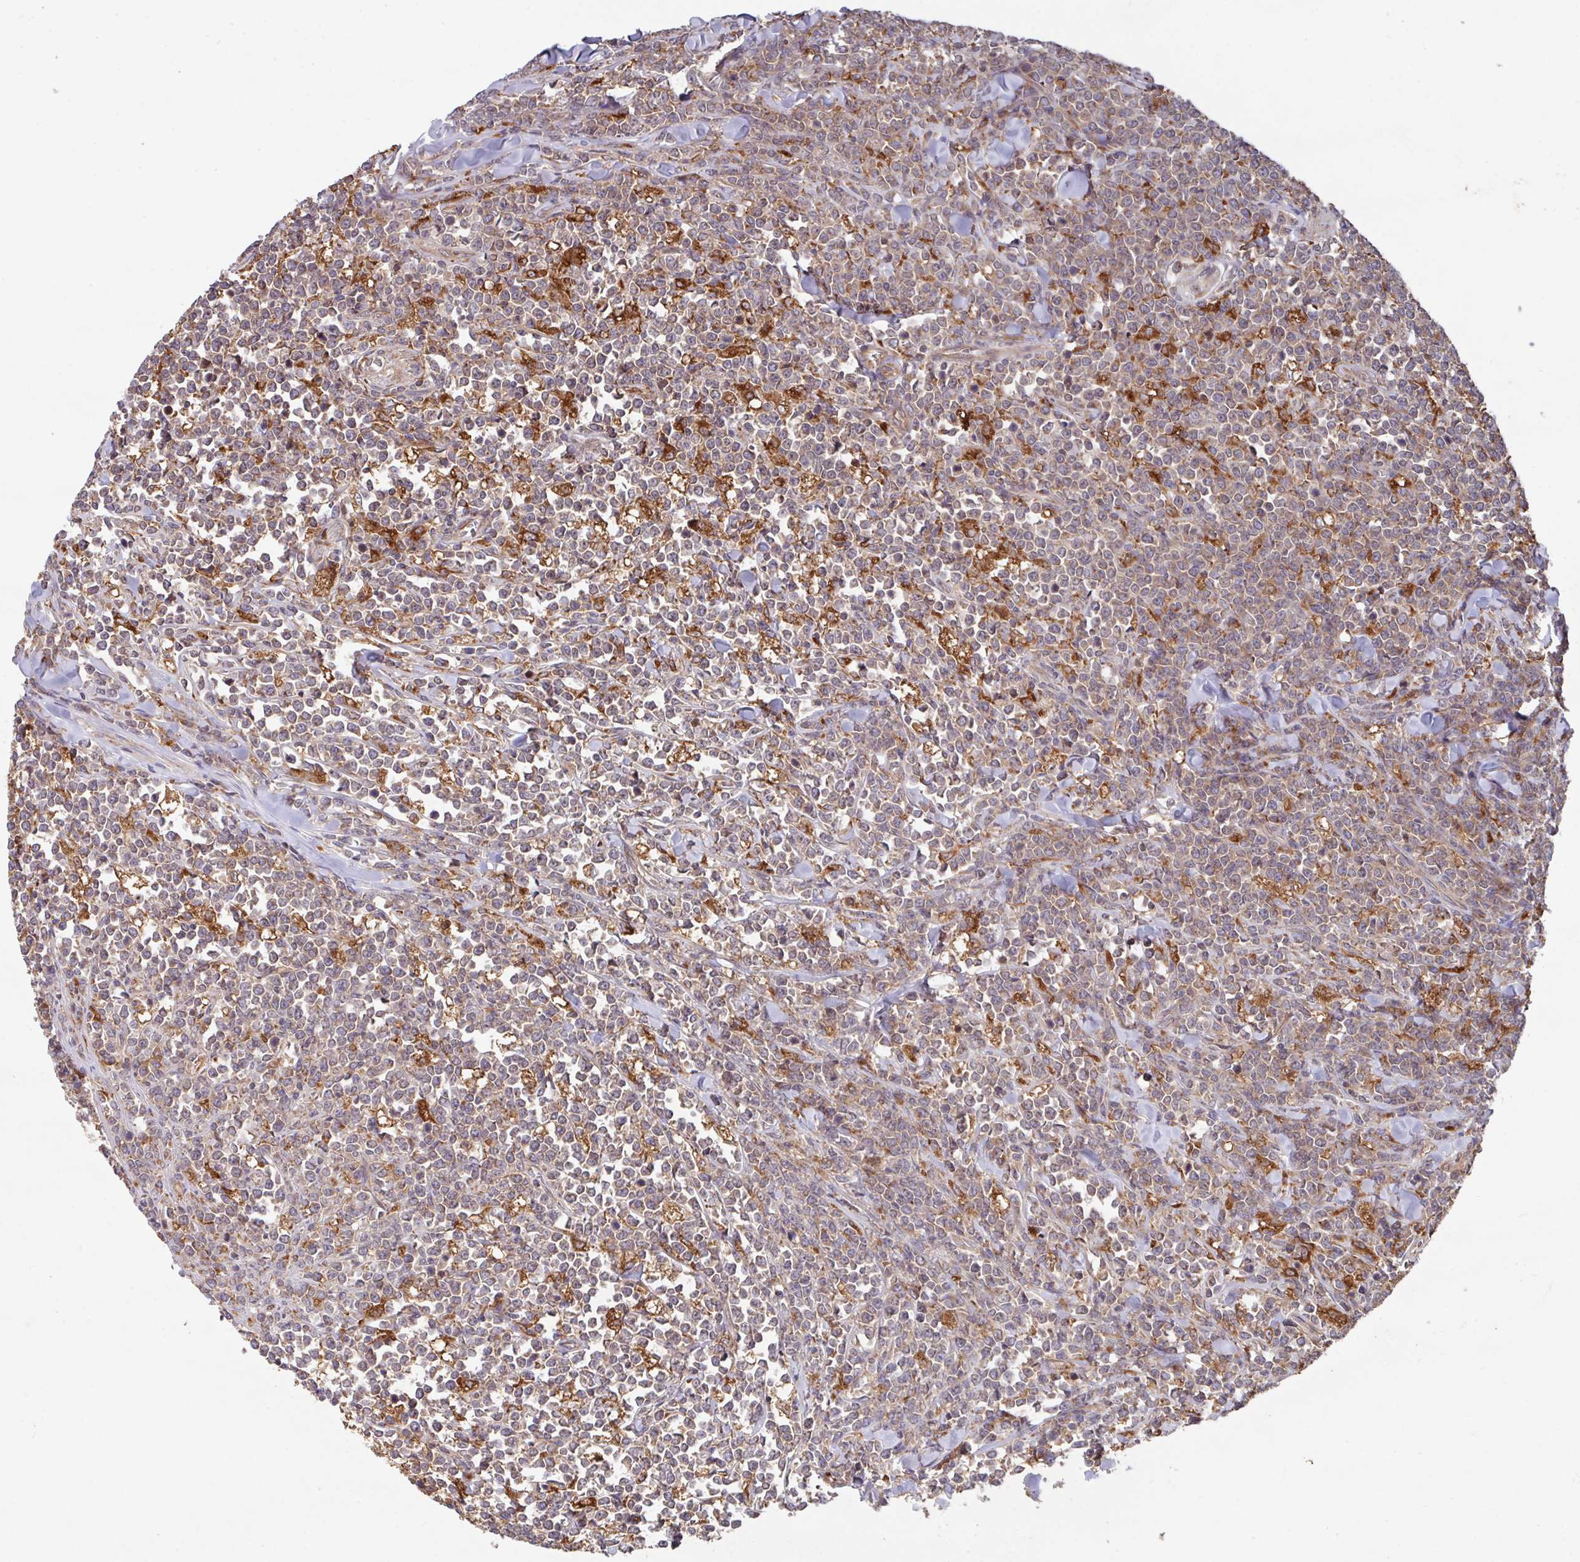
{"staining": {"intensity": "weak", "quantity": "<25%", "location": "cytoplasmic/membranous"}, "tissue": "lymphoma", "cell_type": "Tumor cells", "image_type": "cancer", "snomed": [{"axis": "morphology", "description": "Malignant lymphoma, non-Hodgkin's type, High grade"}, {"axis": "topography", "description": "Small intestine"}], "caption": "The IHC image has no significant positivity in tumor cells of lymphoma tissue.", "gene": "TRIM14", "patient": {"sex": "male", "age": 8}}